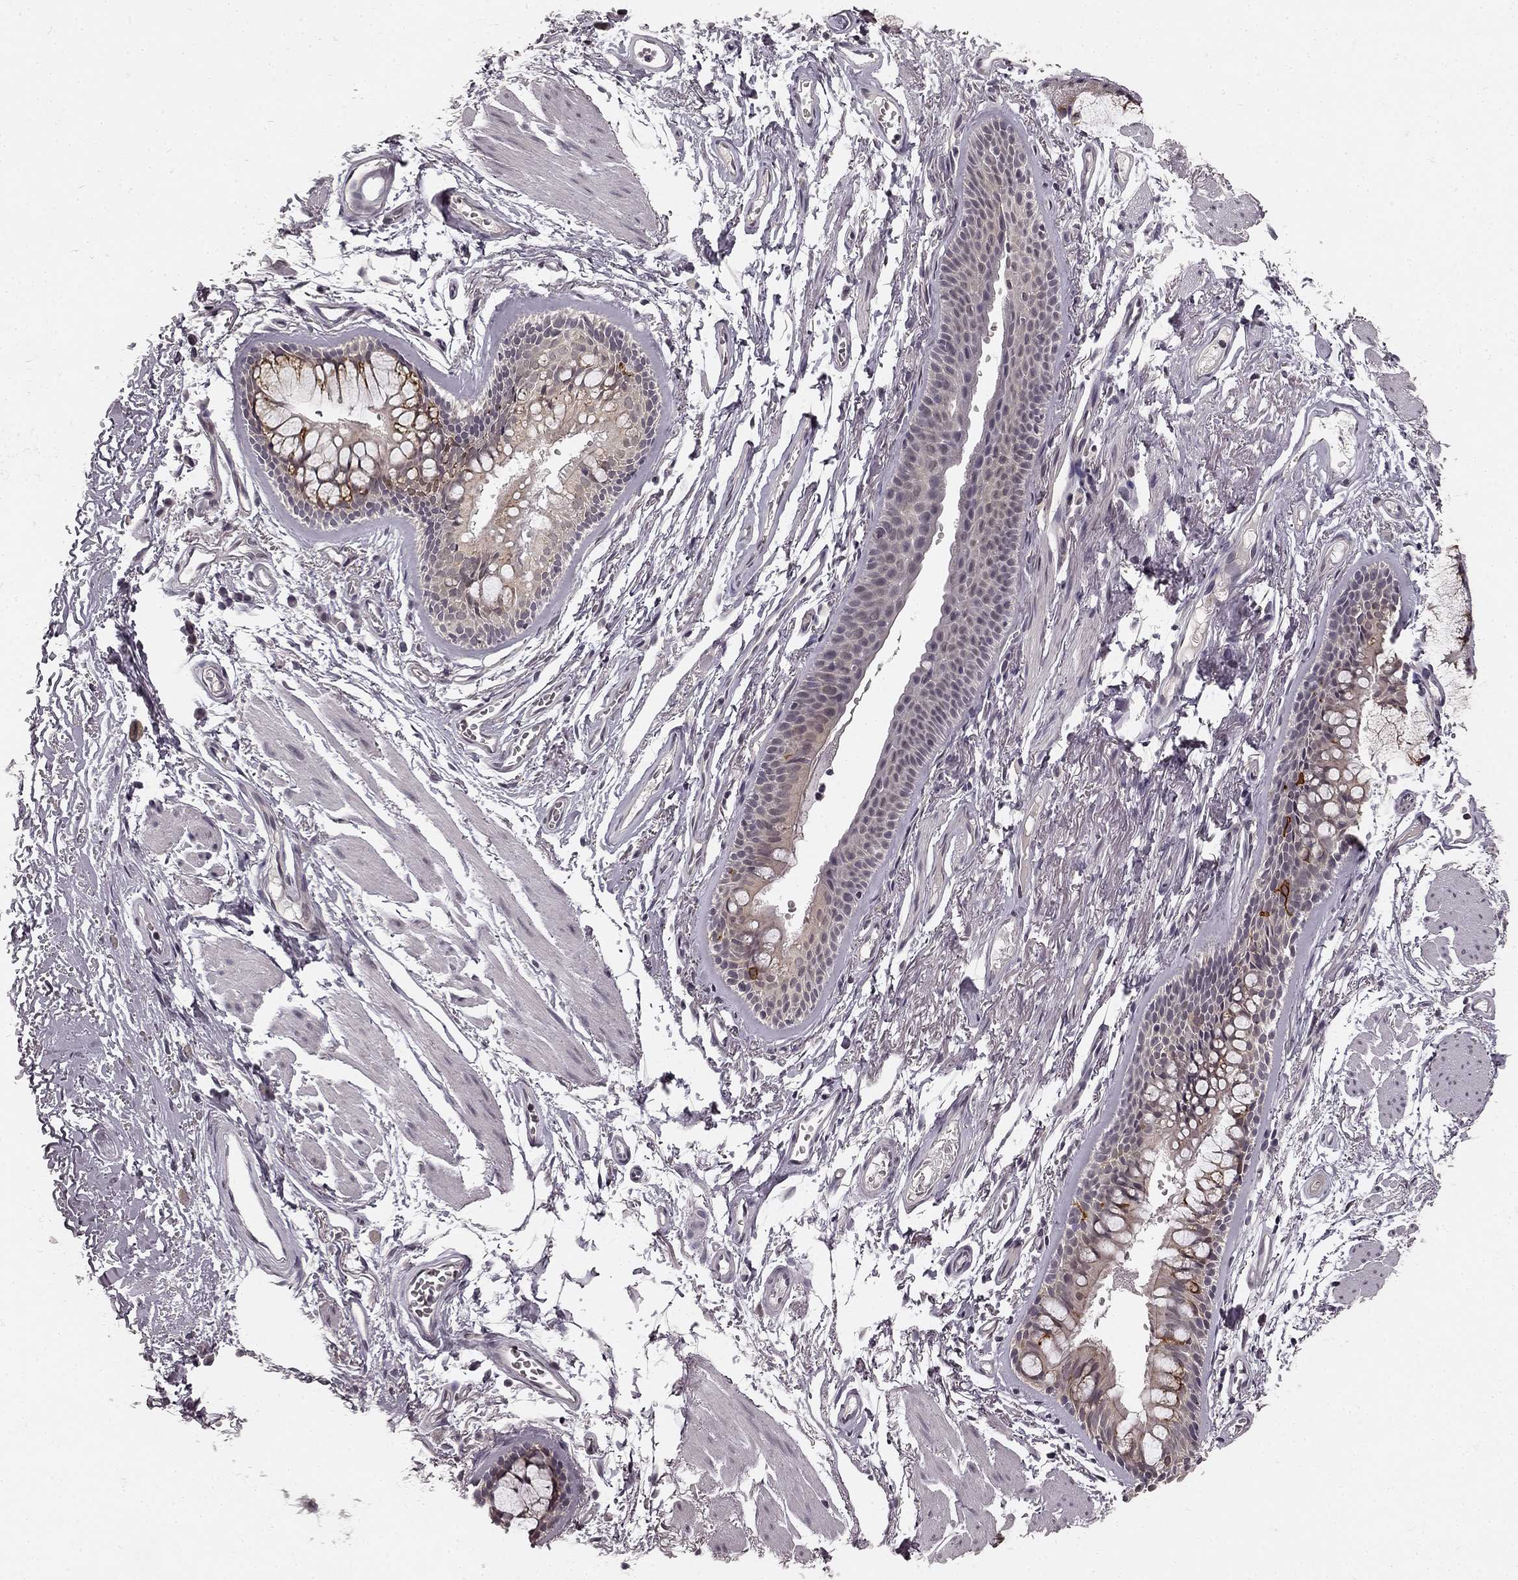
{"staining": {"intensity": "negative", "quantity": "none", "location": "none"}, "tissue": "soft tissue", "cell_type": "Chondrocytes", "image_type": "normal", "snomed": [{"axis": "morphology", "description": "Normal tissue, NOS"}, {"axis": "topography", "description": "Cartilage tissue"}, {"axis": "topography", "description": "Bronchus"}], "caption": "This is a histopathology image of immunohistochemistry staining of normal soft tissue, which shows no positivity in chondrocytes. (DAB IHC with hematoxylin counter stain).", "gene": "HCN4", "patient": {"sex": "female", "age": 79}}